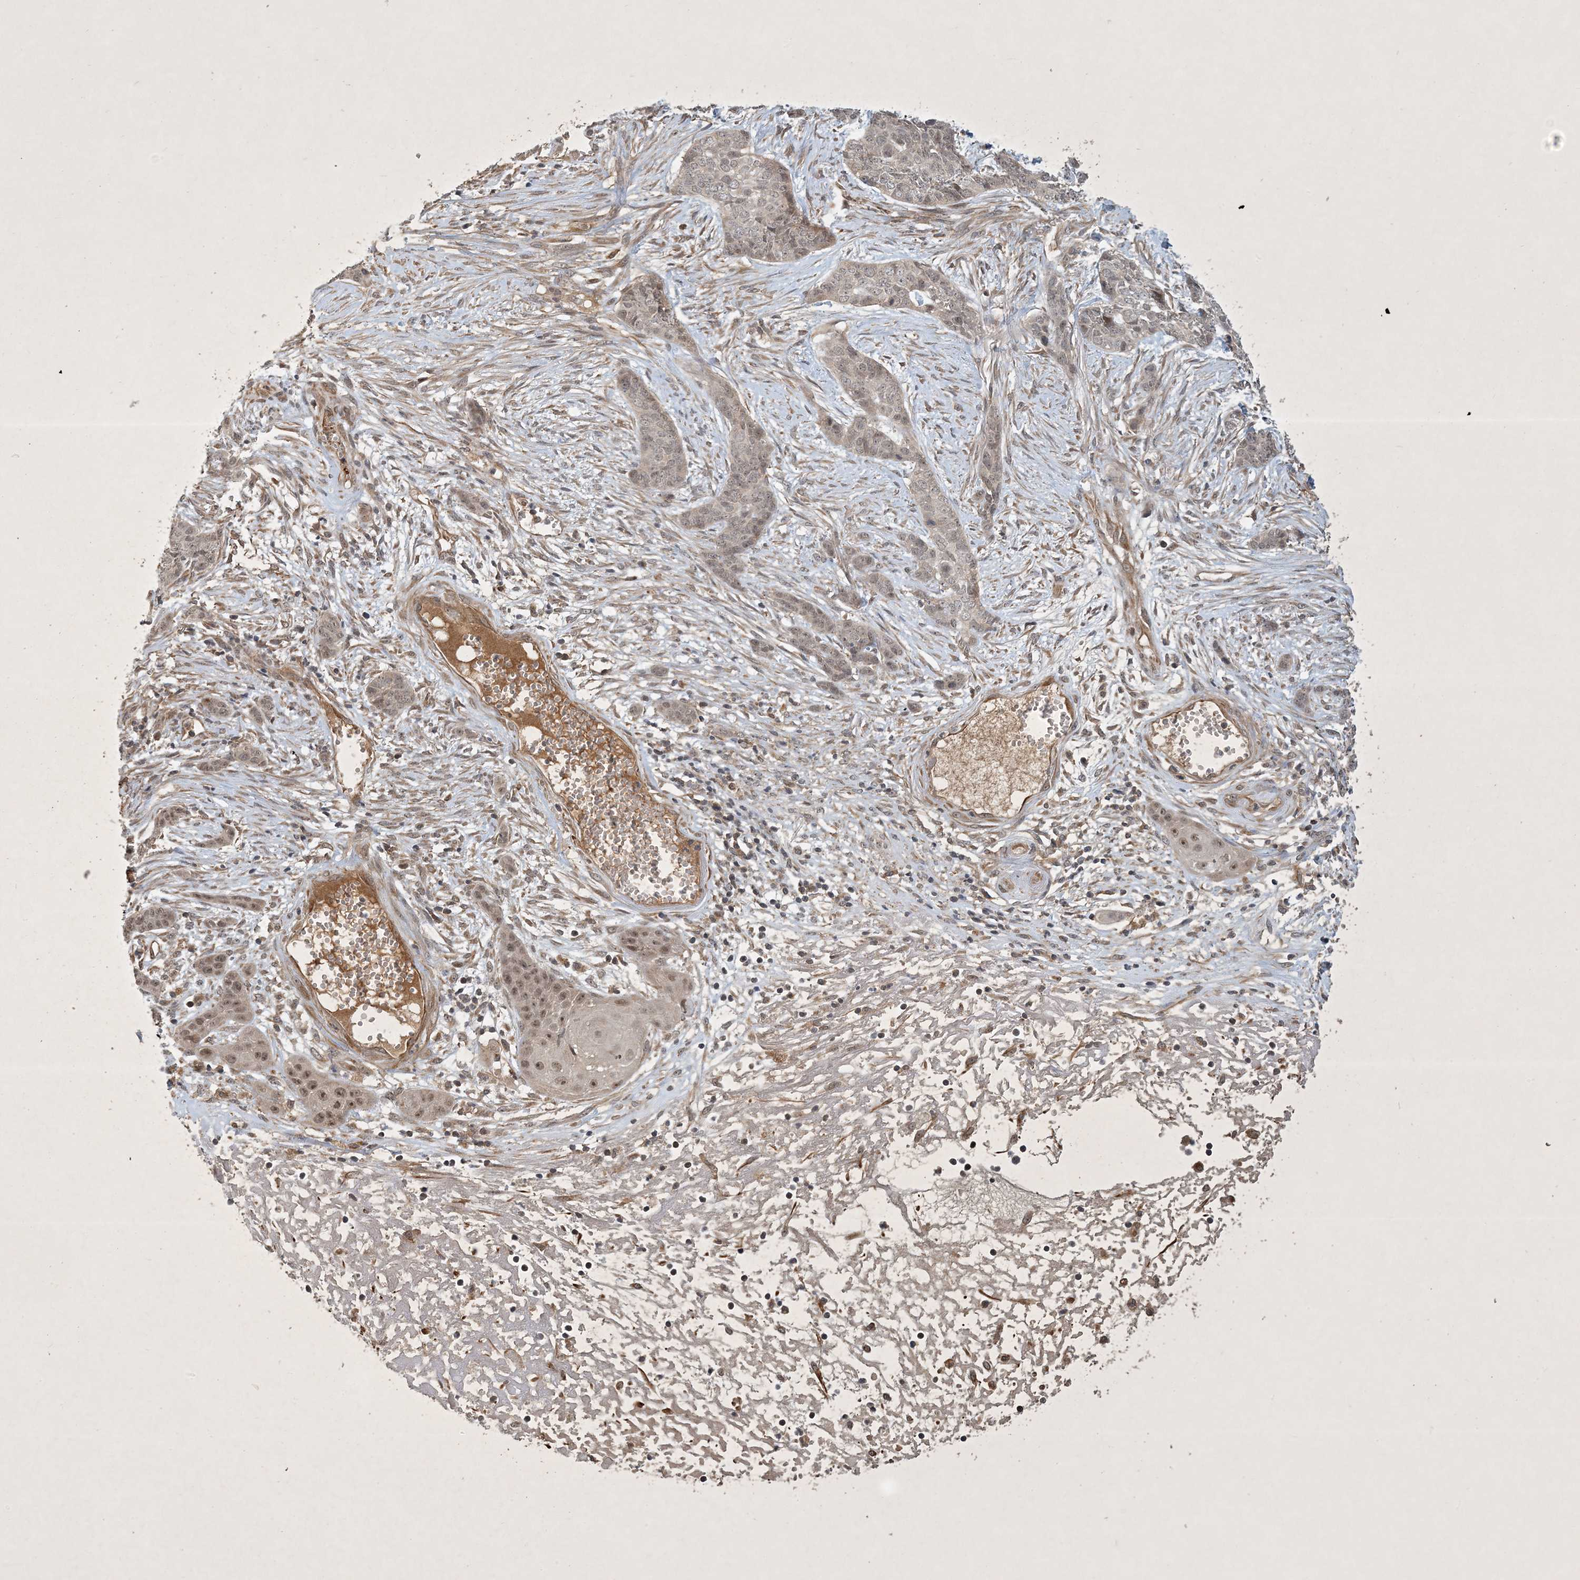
{"staining": {"intensity": "moderate", "quantity": "<25%", "location": "nuclear"}, "tissue": "skin cancer", "cell_type": "Tumor cells", "image_type": "cancer", "snomed": [{"axis": "morphology", "description": "Basal cell carcinoma"}, {"axis": "topography", "description": "Skin"}], "caption": "Human skin cancer stained for a protein (brown) shows moderate nuclear positive expression in approximately <25% of tumor cells.", "gene": "ZCCHC4", "patient": {"sex": "female", "age": 64}}